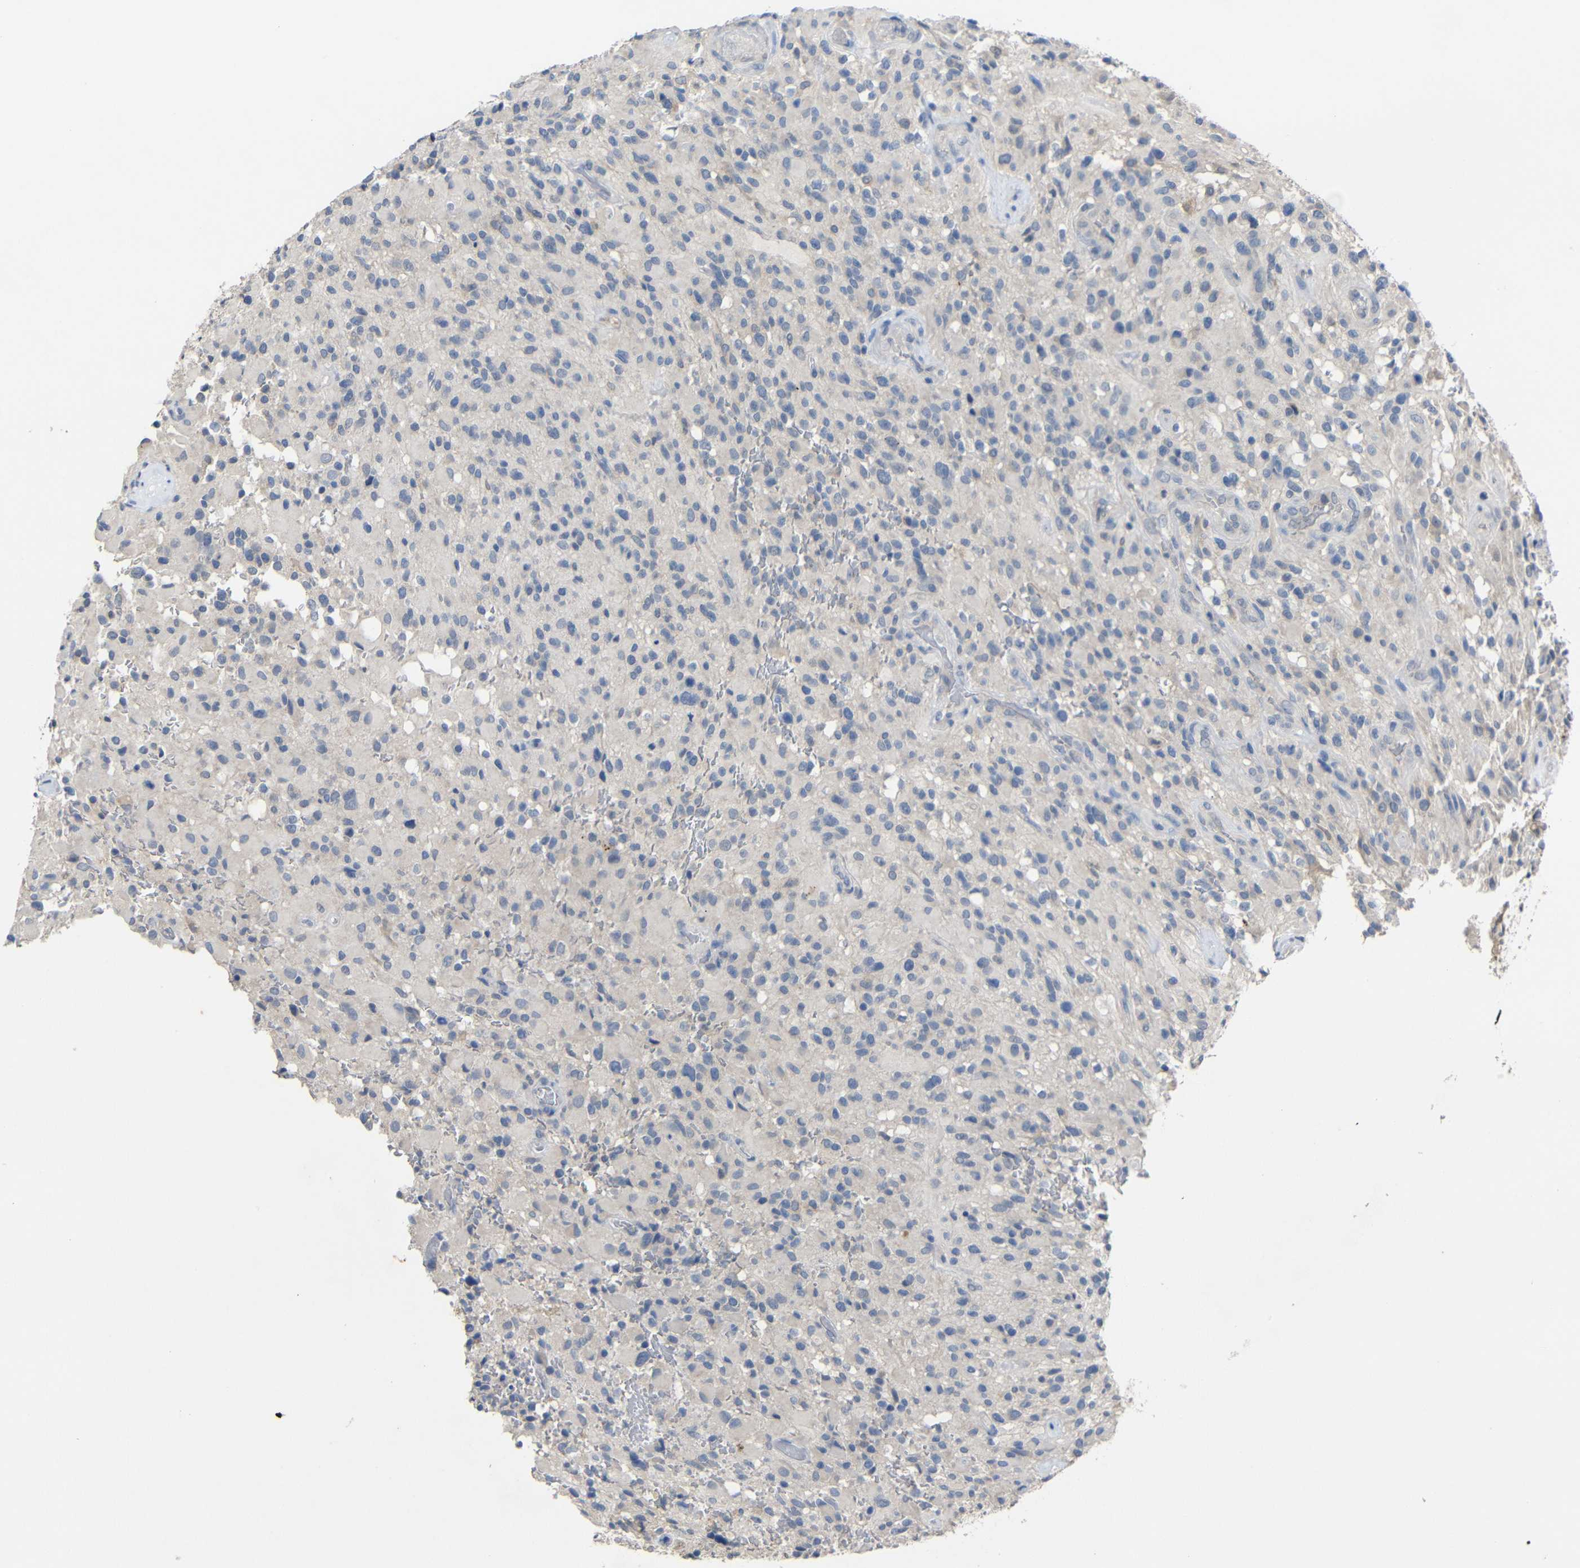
{"staining": {"intensity": "negative", "quantity": "none", "location": "none"}, "tissue": "glioma", "cell_type": "Tumor cells", "image_type": "cancer", "snomed": [{"axis": "morphology", "description": "Glioma, malignant, High grade"}, {"axis": "topography", "description": "Brain"}], "caption": "DAB immunohistochemical staining of human high-grade glioma (malignant) shows no significant staining in tumor cells.", "gene": "HNF1A", "patient": {"sex": "male", "age": 71}}